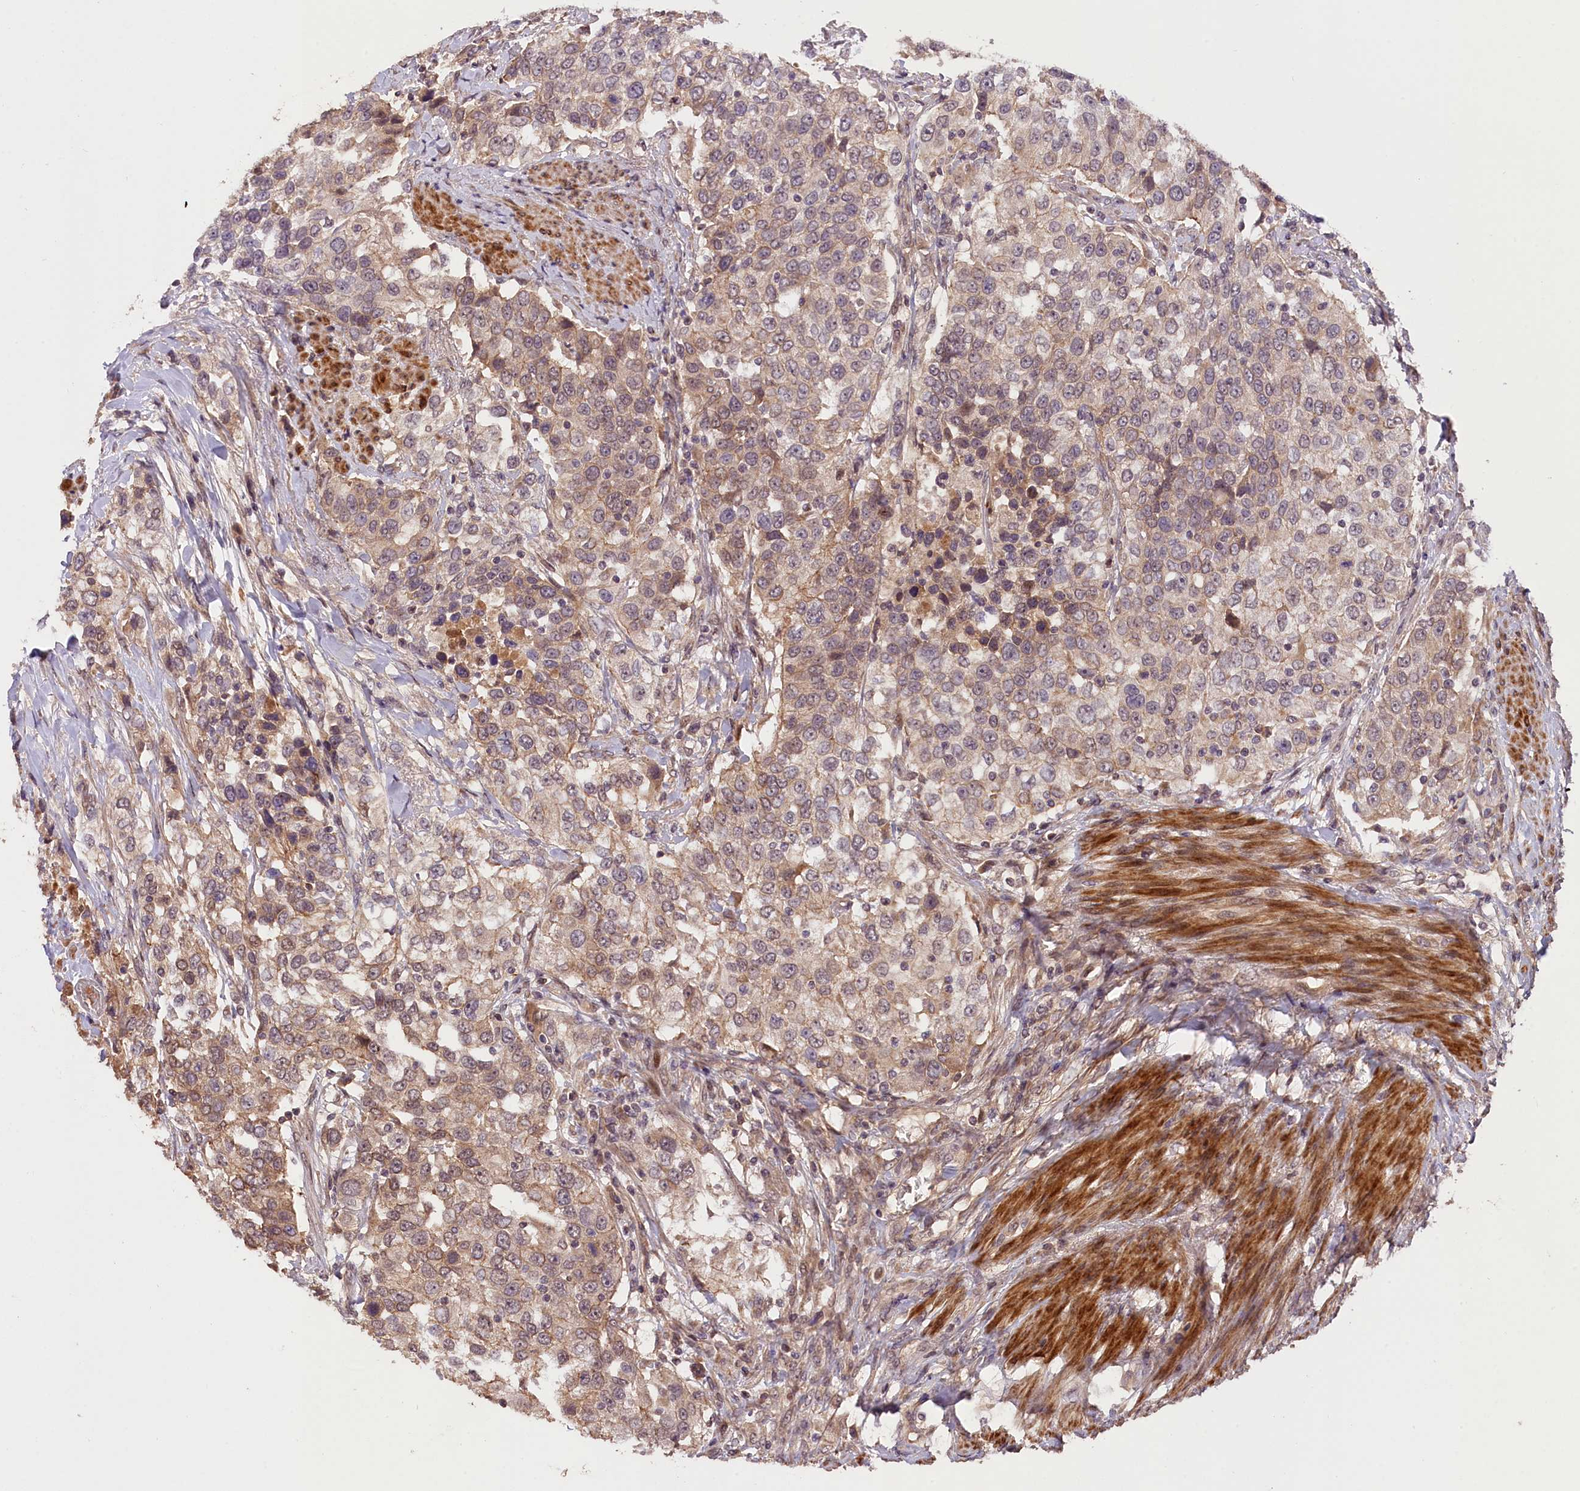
{"staining": {"intensity": "moderate", "quantity": "25%-75%", "location": "cytoplasmic/membranous"}, "tissue": "urothelial cancer", "cell_type": "Tumor cells", "image_type": "cancer", "snomed": [{"axis": "morphology", "description": "Urothelial carcinoma, High grade"}, {"axis": "topography", "description": "Urinary bladder"}], "caption": "A micrograph of human urothelial cancer stained for a protein shows moderate cytoplasmic/membranous brown staining in tumor cells.", "gene": "ZNF480", "patient": {"sex": "female", "age": 80}}